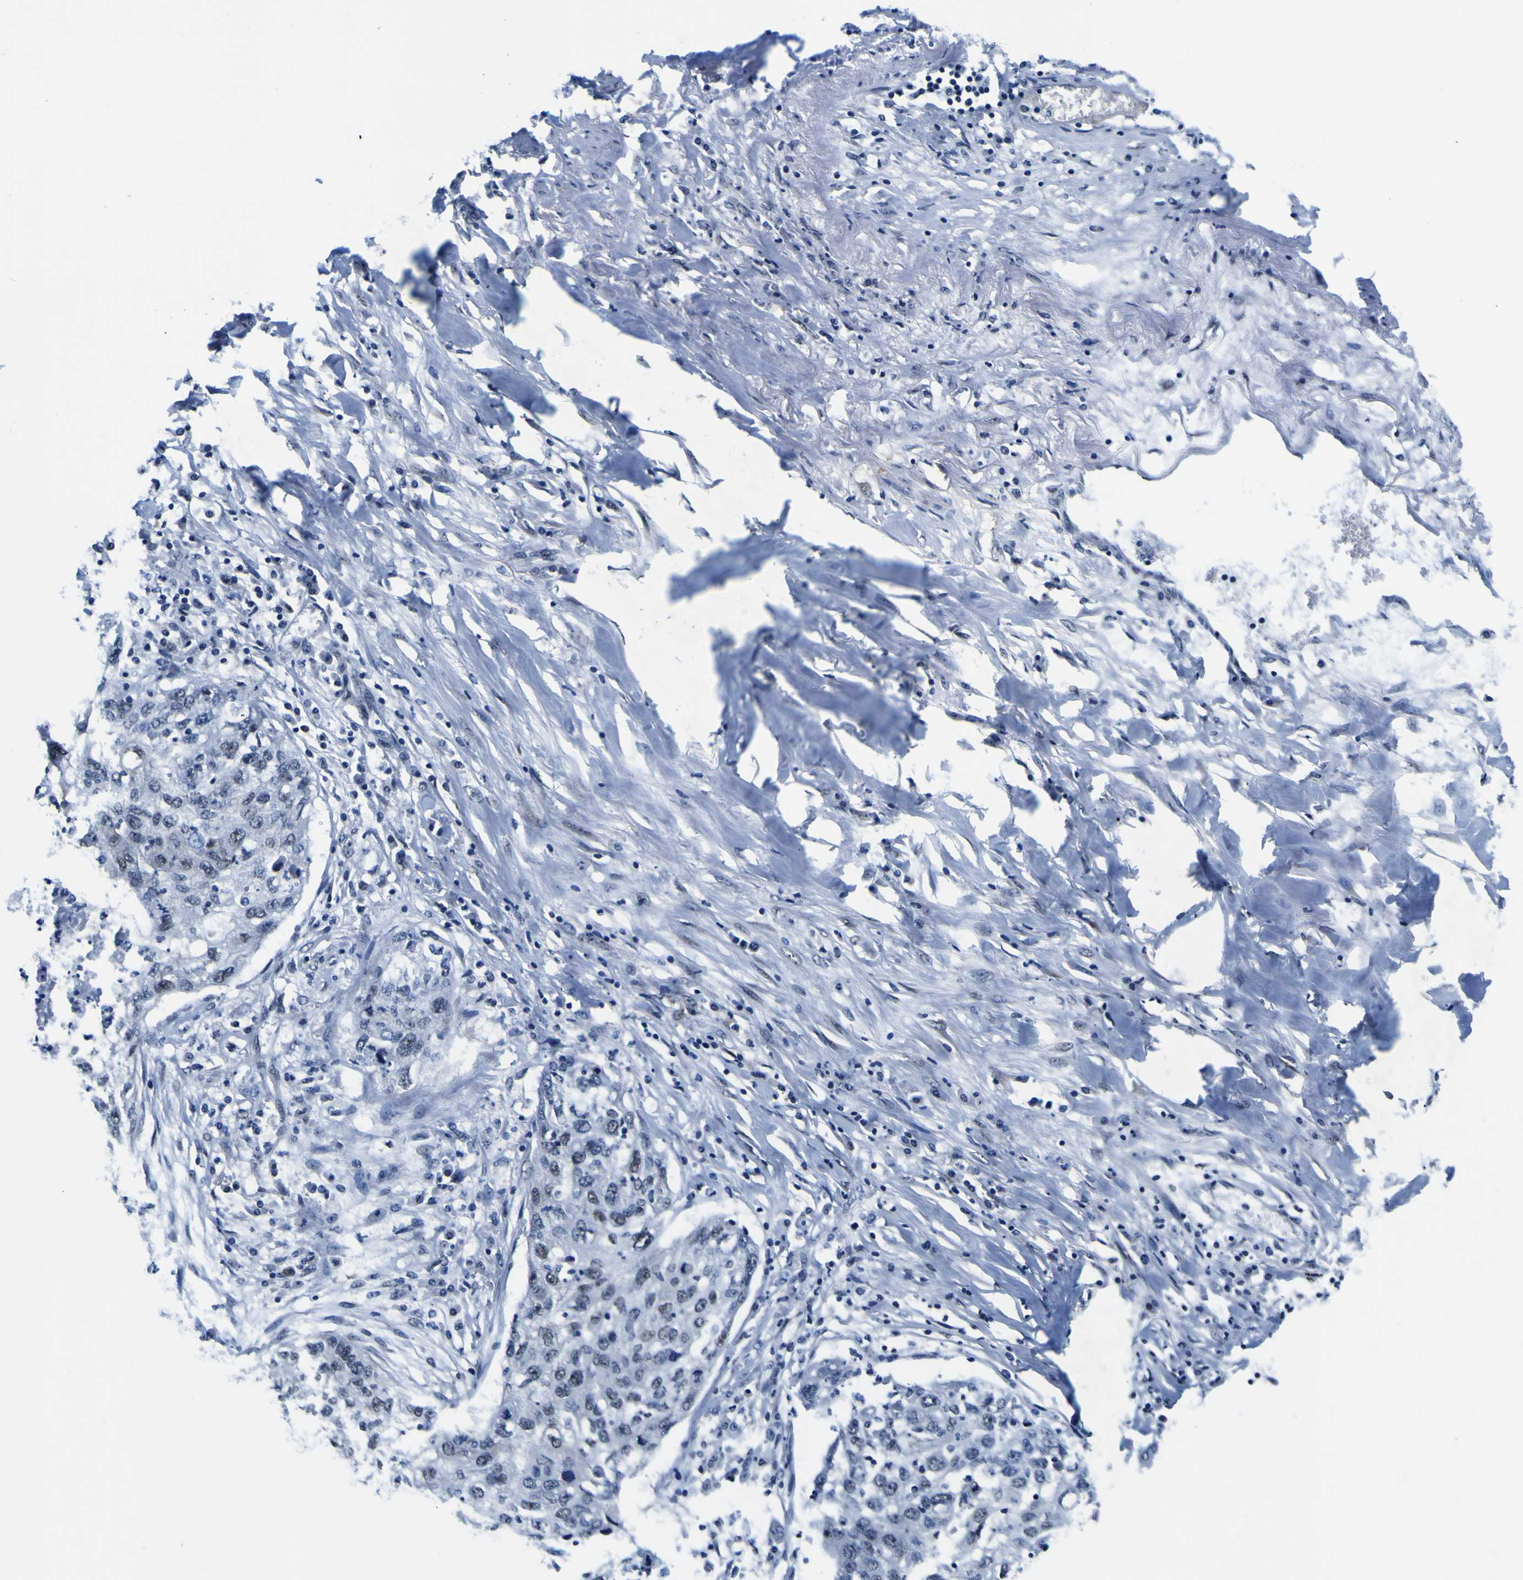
{"staining": {"intensity": "negative", "quantity": "none", "location": "none"}, "tissue": "lung cancer", "cell_type": "Tumor cells", "image_type": "cancer", "snomed": [{"axis": "morphology", "description": "Squamous cell carcinoma, NOS"}, {"axis": "topography", "description": "Lung"}], "caption": "This is an IHC histopathology image of lung cancer (squamous cell carcinoma). There is no expression in tumor cells.", "gene": "CUL4B", "patient": {"sex": "female", "age": 63}}